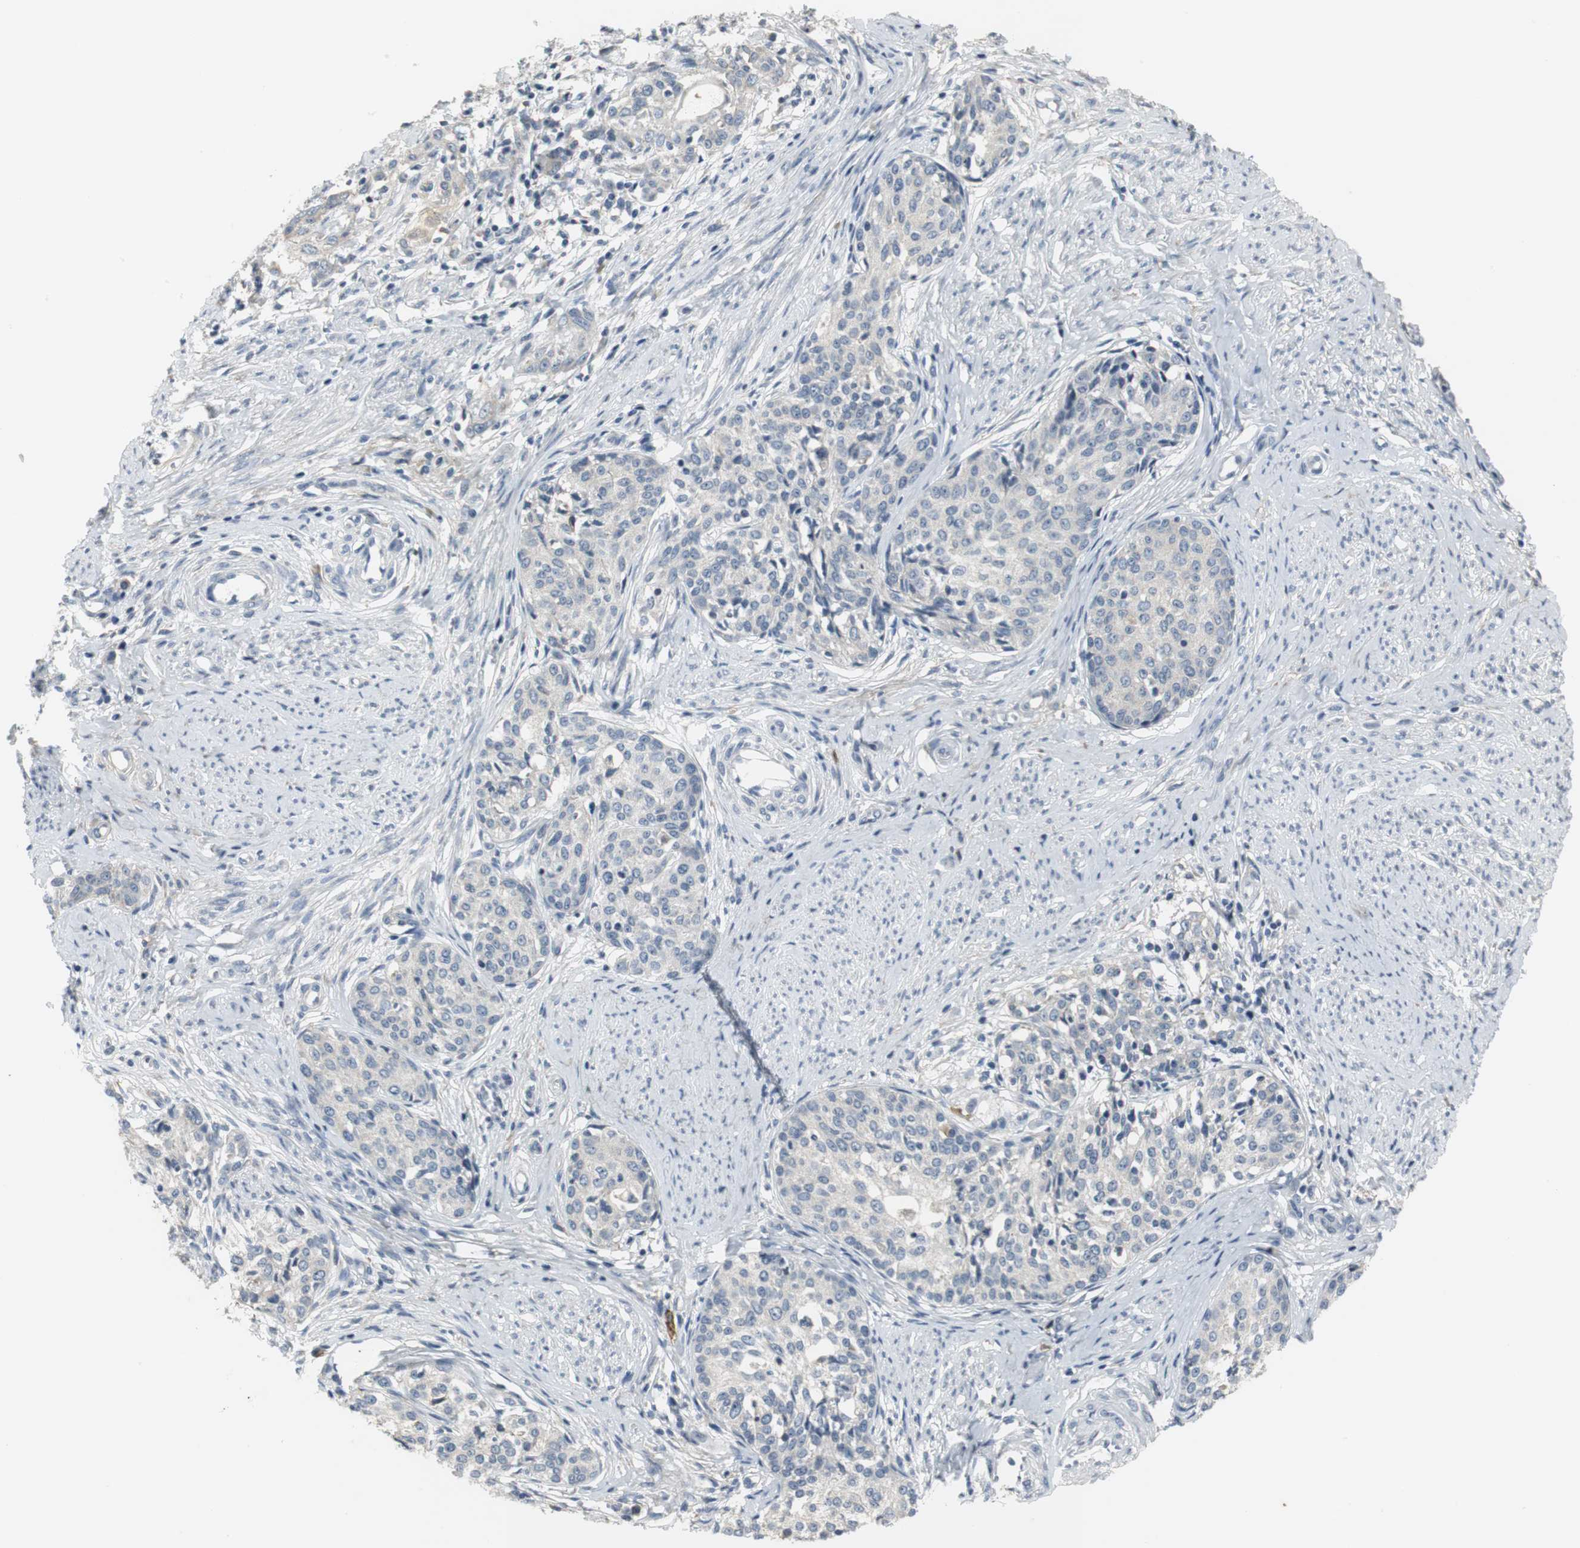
{"staining": {"intensity": "negative", "quantity": "none", "location": "none"}, "tissue": "cervical cancer", "cell_type": "Tumor cells", "image_type": "cancer", "snomed": [{"axis": "morphology", "description": "Squamous cell carcinoma, NOS"}, {"axis": "morphology", "description": "Adenocarcinoma, NOS"}, {"axis": "topography", "description": "Cervix"}], "caption": "An image of human cervical cancer (adenocarcinoma) is negative for staining in tumor cells. (Brightfield microscopy of DAB immunohistochemistry at high magnification).", "gene": "SLC2A5", "patient": {"sex": "female", "age": 52}}